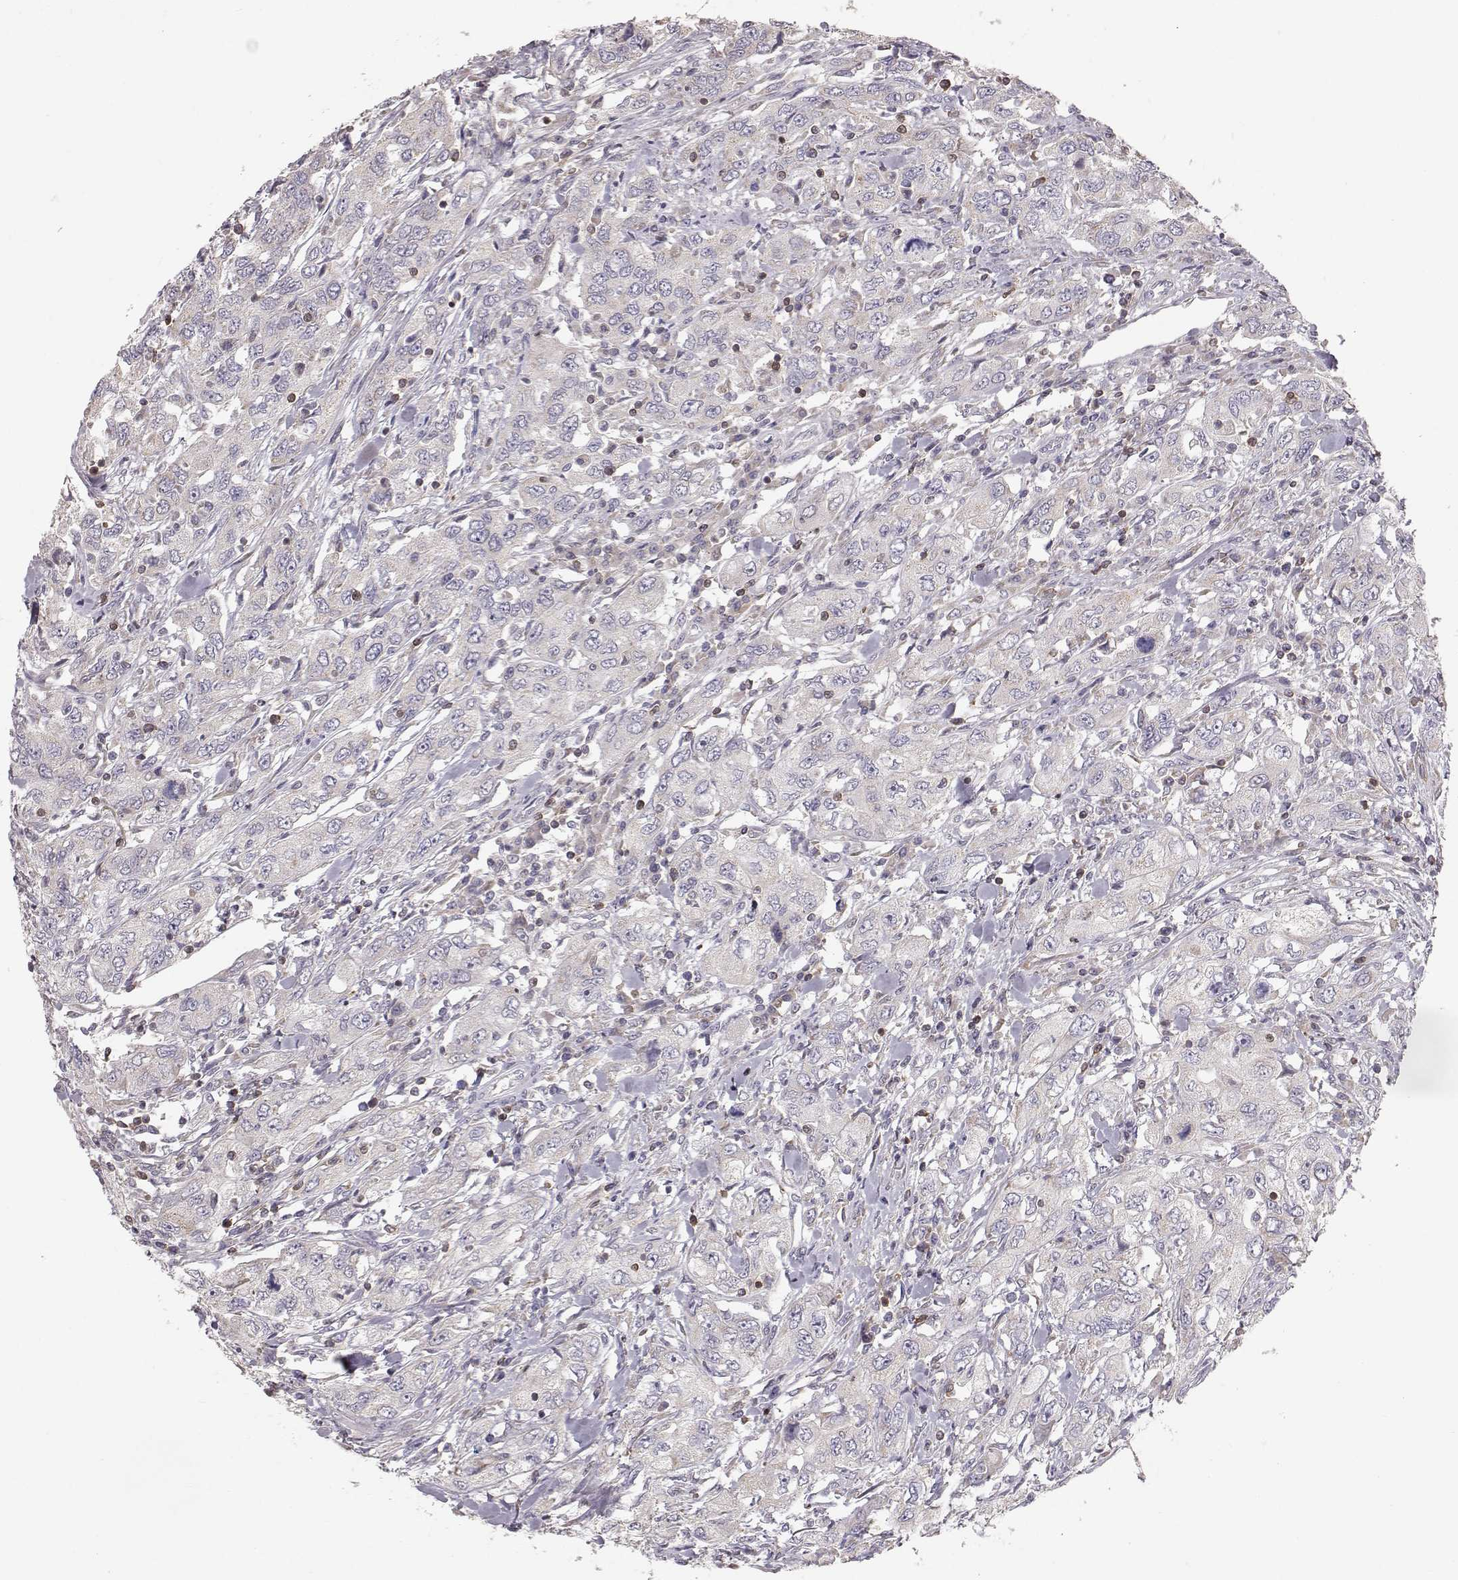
{"staining": {"intensity": "negative", "quantity": "none", "location": "none"}, "tissue": "urothelial cancer", "cell_type": "Tumor cells", "image_type": "cancer", "snomed": [{"axis": "morphology", "description": "Urothelial carcinoma, High grade"}, {"axis": "topography", "description": "Urinary bladder"}], "caption": "Tumor cells show no significant staining in urothelial carcinoma (high-grade). (Brightfield microscopy of DAB IHC at high magnification).", "gene": "GRAP2", "patient": {"sex": "male", "age": 76}}